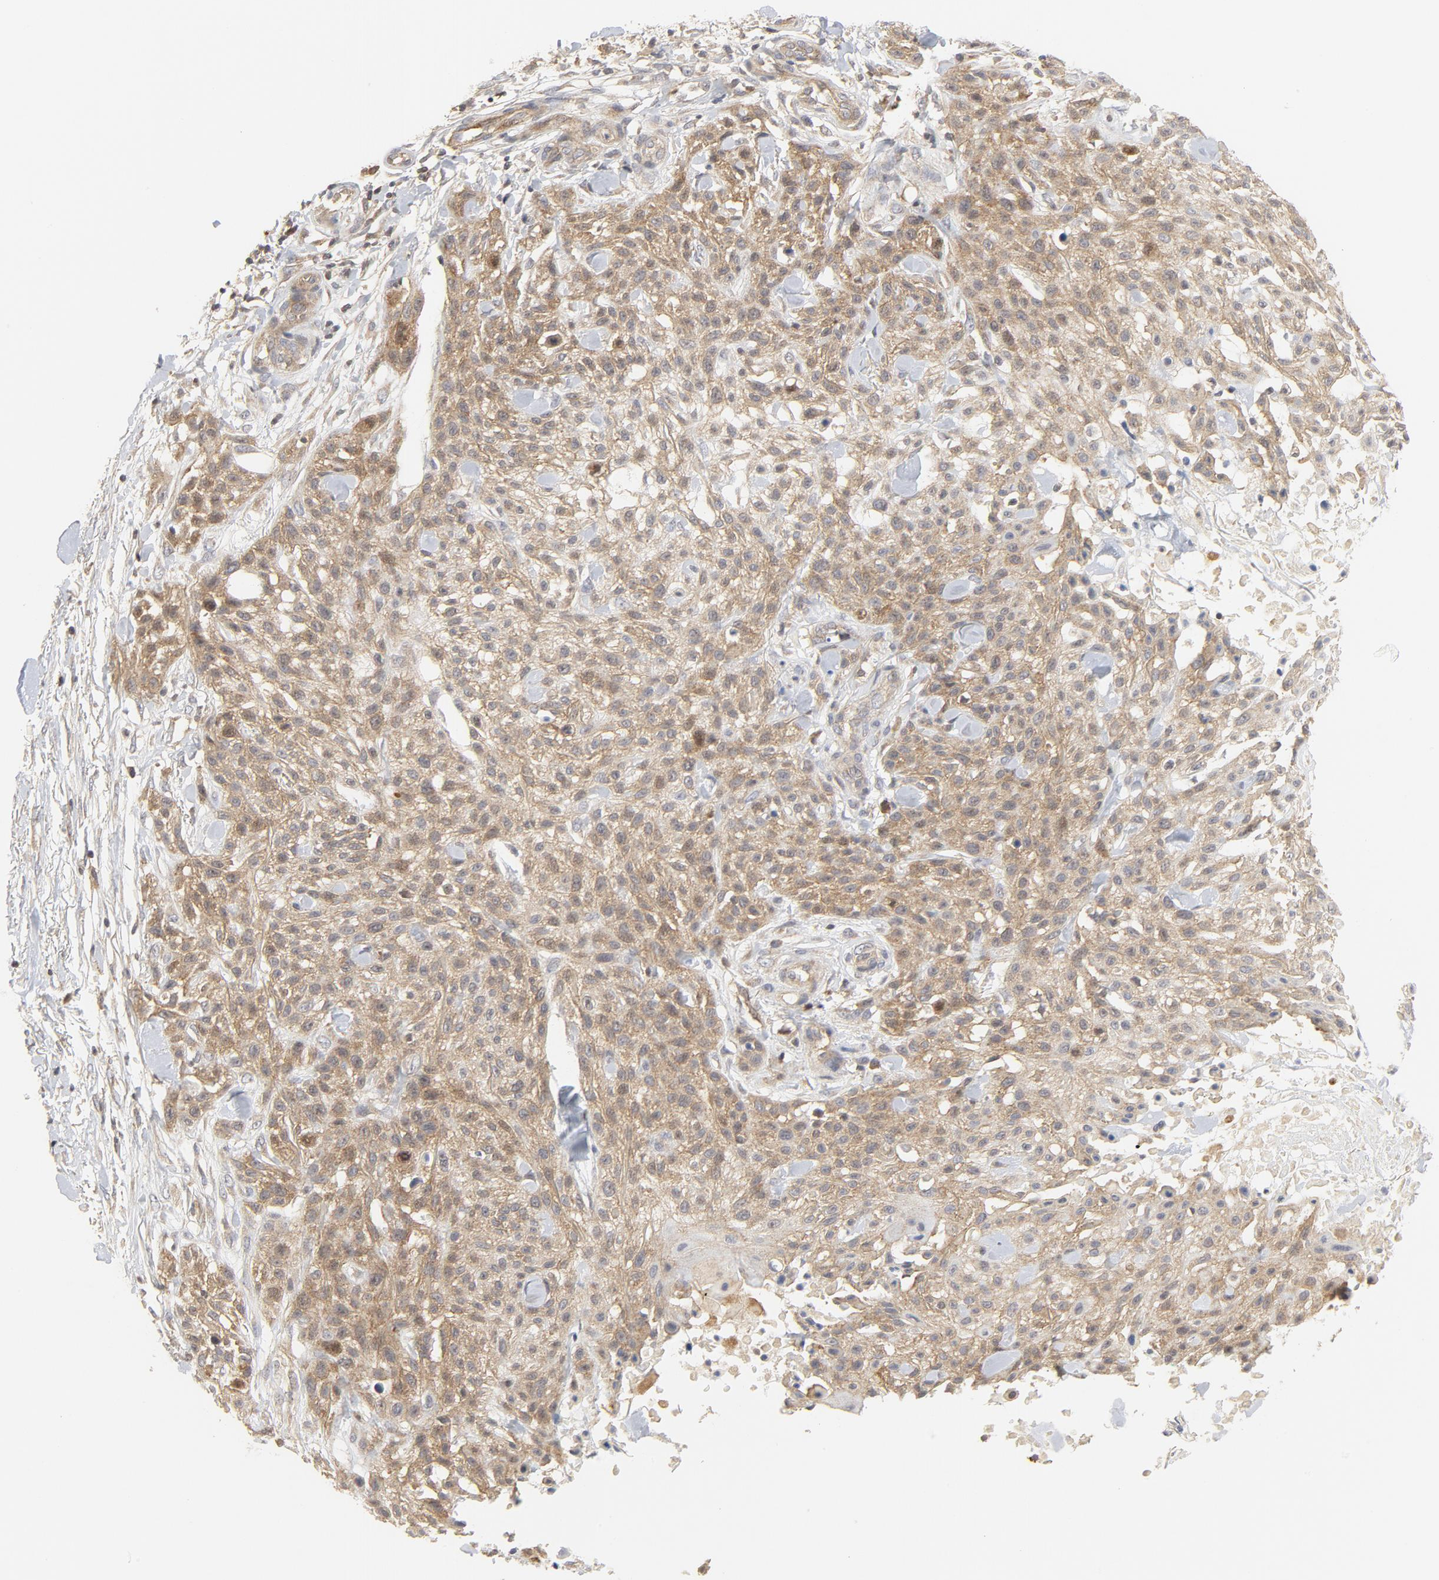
{"staining": {"intensity": "weak", "quantity": ">75%", "location": "cytoplasmic/membranous"}, "tissue": "skin cancer", "cell_type": "Tumor cells", "image_type": "cancer", "snomed": [{"axis": "morphology", "description": "Squamous cell carcinoma, NOS"}, {"axis": "topography", "description": "Skin"}], "caption": "Tumor cells reveal weak cytoplasmic/membranous staining in about >75% of cells in squamous cell carcinoma (skin).", "gene": "MAP2K7", "patient": {"sex": "female", "age": 42}}